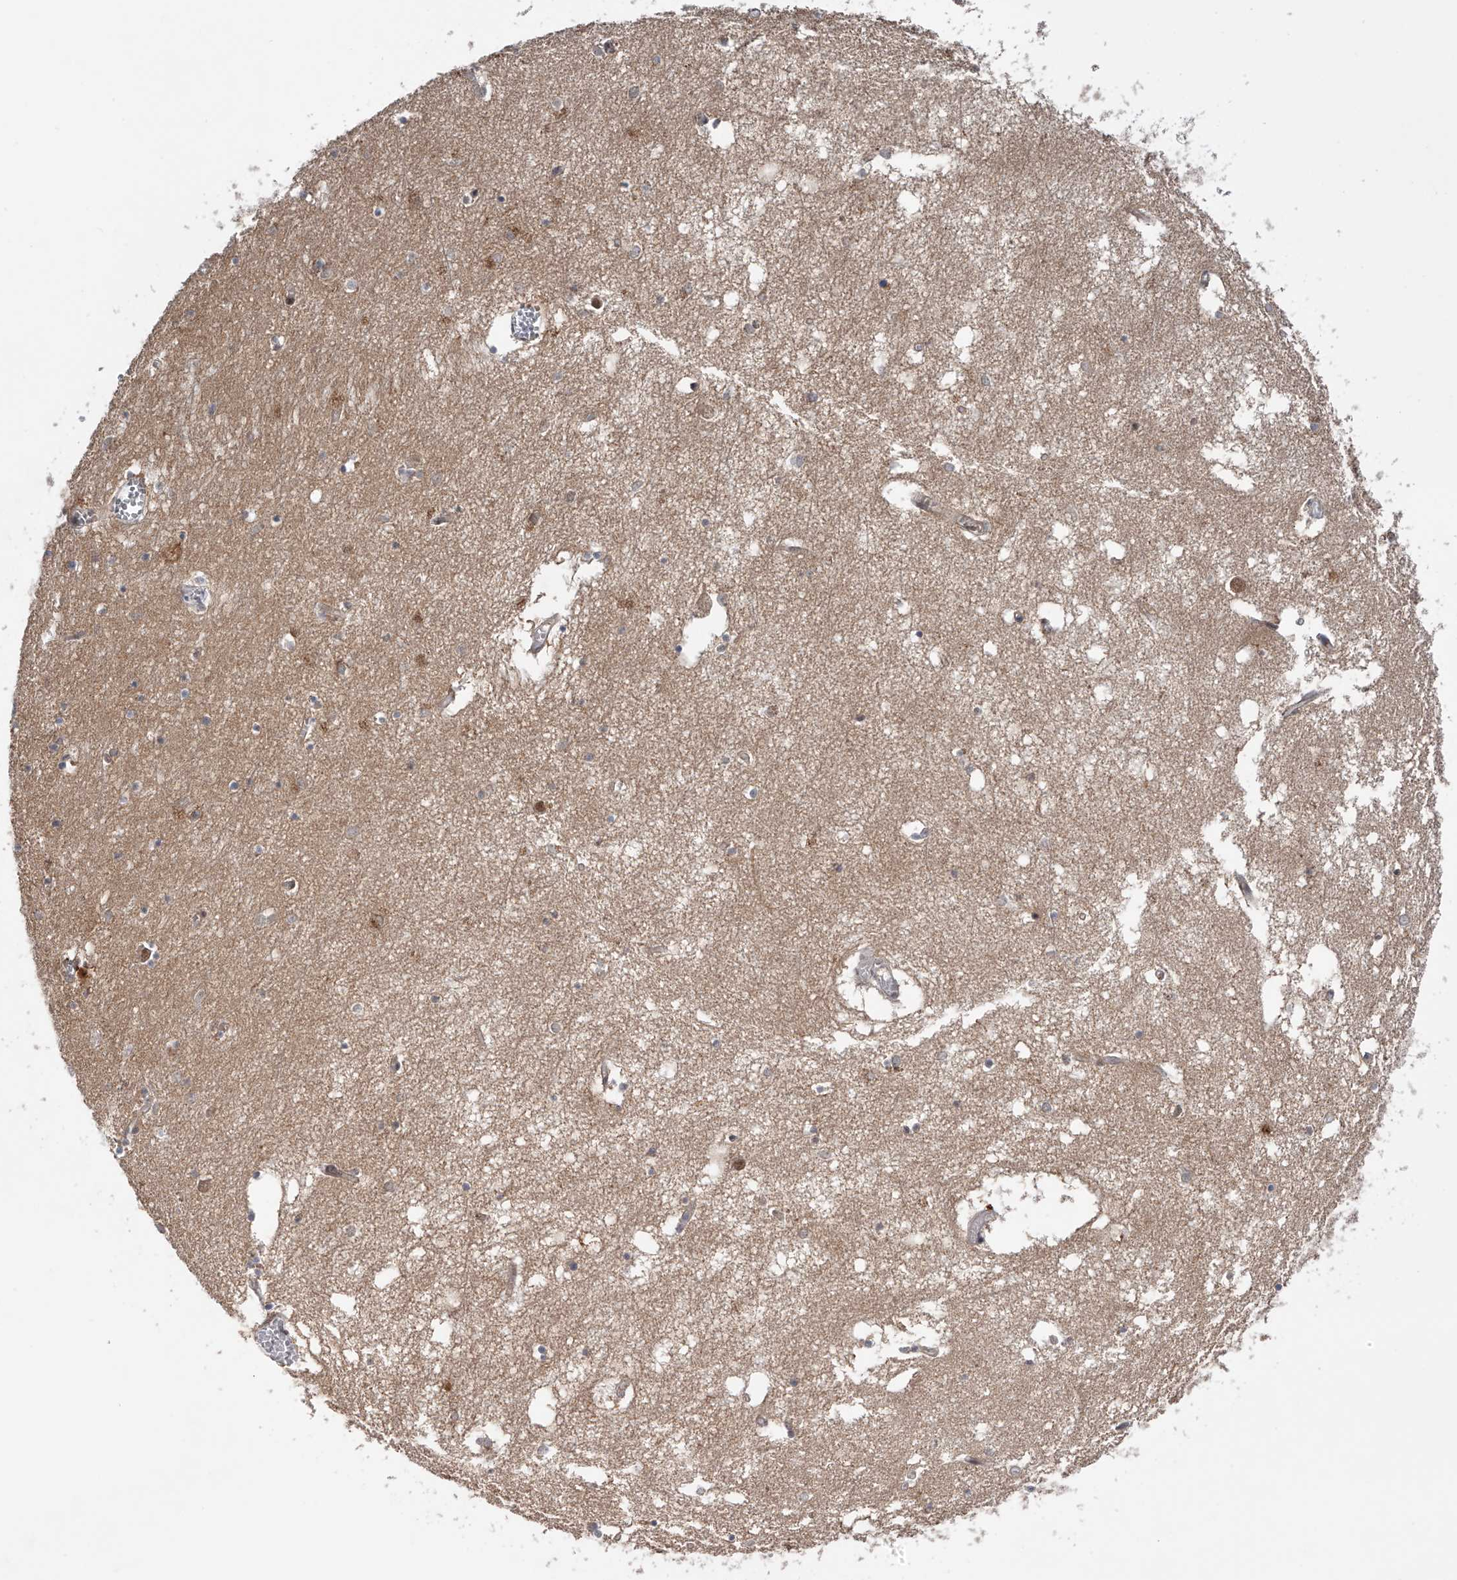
{"staining": {"intensity": "weak", "quantity": "<25%", "location": "cytoplasmic/membranous,nuclear"}, "tissue": "hippocampus", "cell_type": "Glial cells", "image_type": "normal", "snomed": [{"axis": "morphology", "description": "Normal tissue, NOS"}, {"axis": "topography", "description": "Hippocampus"}], "caption": "This histopathology image is of unremarkable hippocampus stained with immunohistochemistry (IHC) to label a protein in brown with the nuclei are counter-stained blue. There is no expression in glial cells. Nuclei are stained in blue.", "gene": "RWDD2A", "patient": {"sex": "male", "age": 70}}